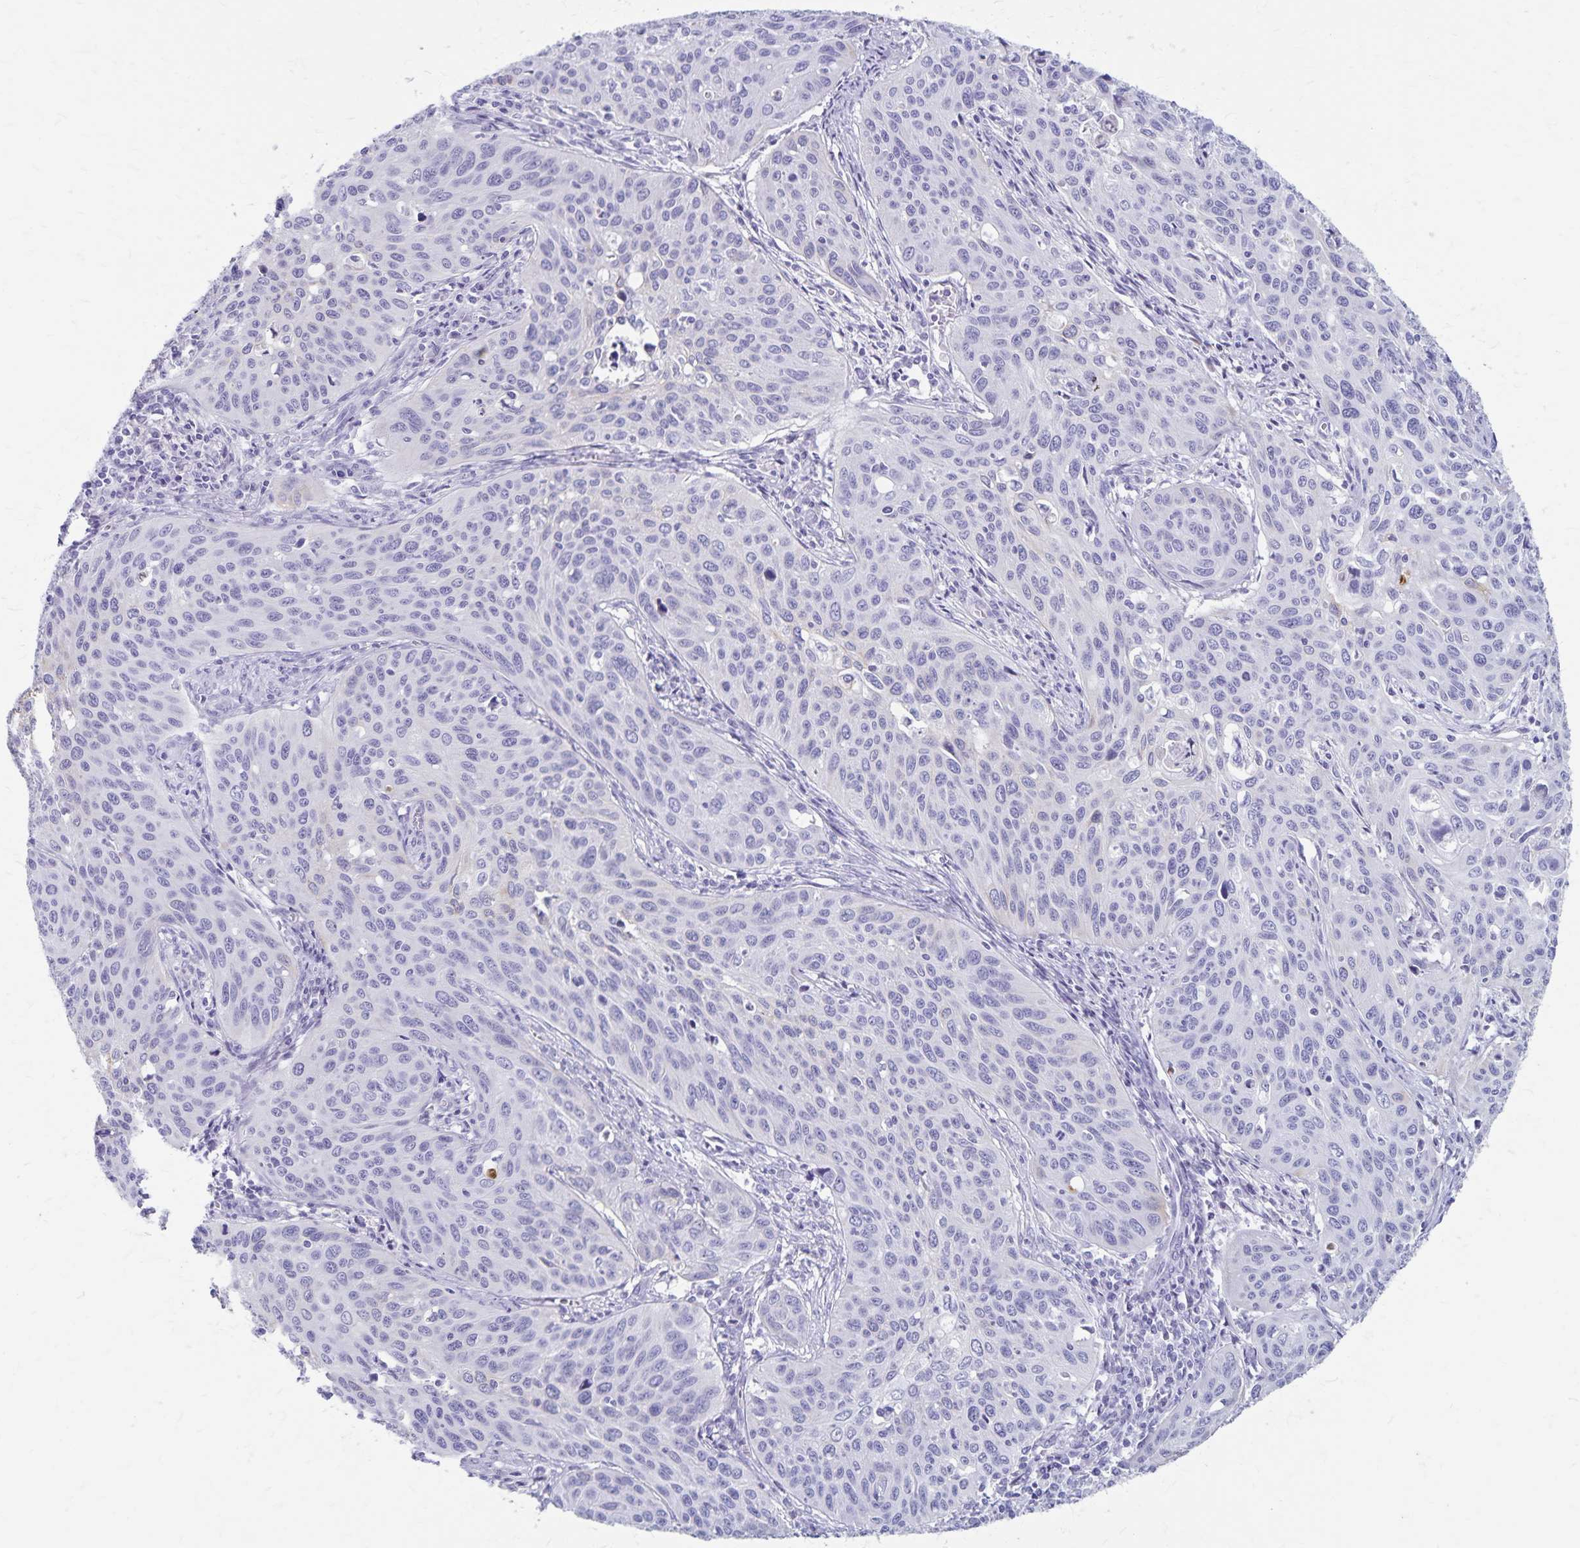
{"staining": {"intensity": "negative", "quantity": "none", "location": "none"}, "tissue": "cervical cancer", "cell_type": "Tumor cells", "image_type": "cancer", "snomed": [{"axis": "morphology", "description": "Squamous cell carcinoma, NOS"}, {"axis": "topography", "description": "Cervix"}], "caption": "Protein analysis of cervical cancer (squamous cell carcinoma) reveals no significant staining in tumor cells. (DAB IHC visualized using brightfield microscopy, high magnification).", "gene": "GPBAR1", "patient": {"sex": "female", "age": 31}}